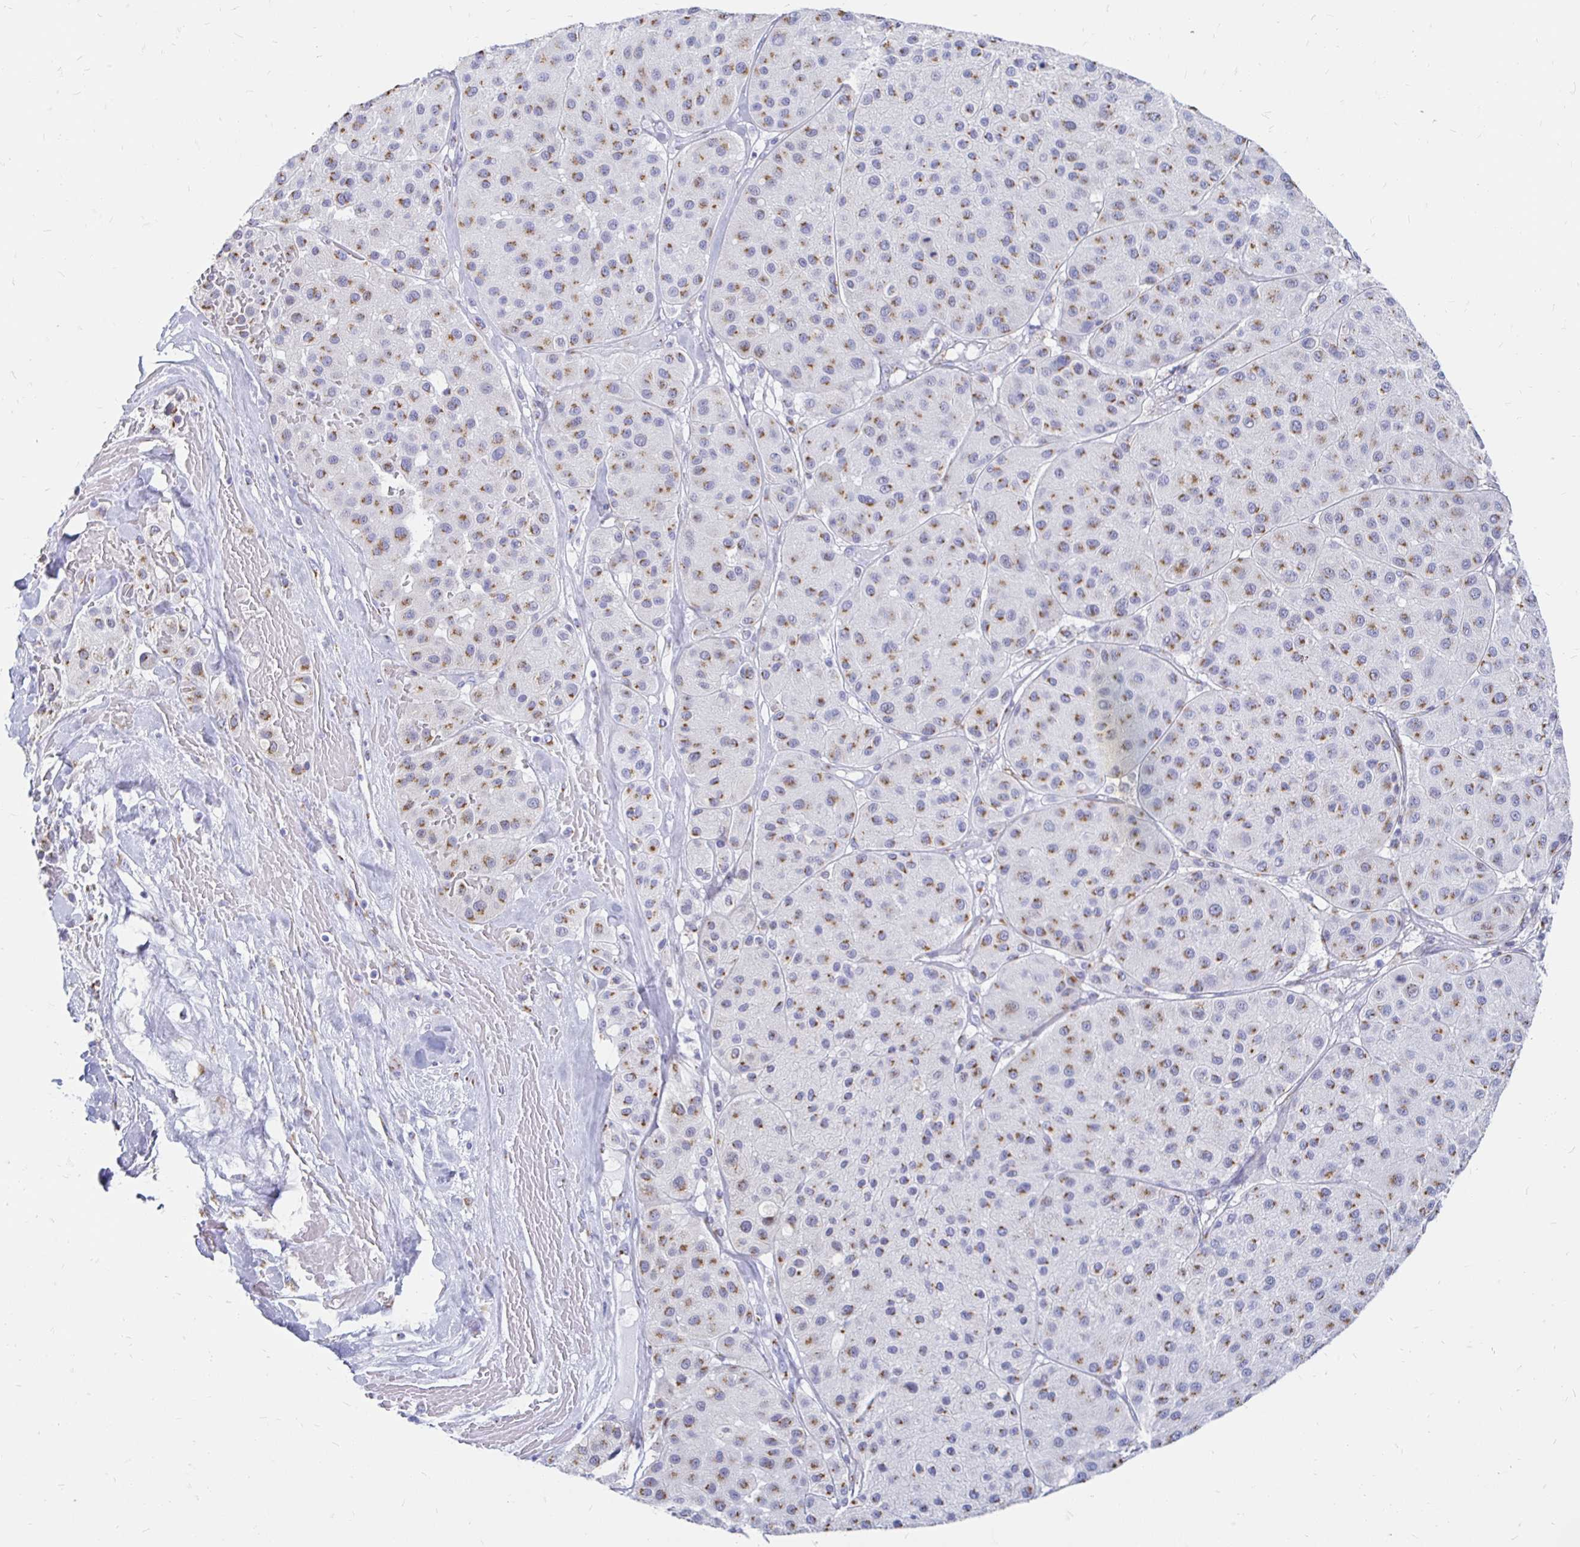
{"staining": {"intensity": "moderate", "quantity": ">75%", "location": "cytoplasmic/membranous"}, "tissue": "melanoma", "cell_type": "Tumor cells", "image_type": "cancer", "snomed": [{"axis": "morphology", "description": "Malignant melanoma, Metastatic site"}, {"axis": "topography", "description": "Smooth muscle"}], "caption": "A high-resolution histopathology image shows immunohistochemistry staining of malignant melanoma (metastatic site), which exhibits moderate cytoplasmic/membranous positivity in approximately >75% of tumor cells.", "gene": "PAGE4", "patient": {"sex": "male", "age": 41}}